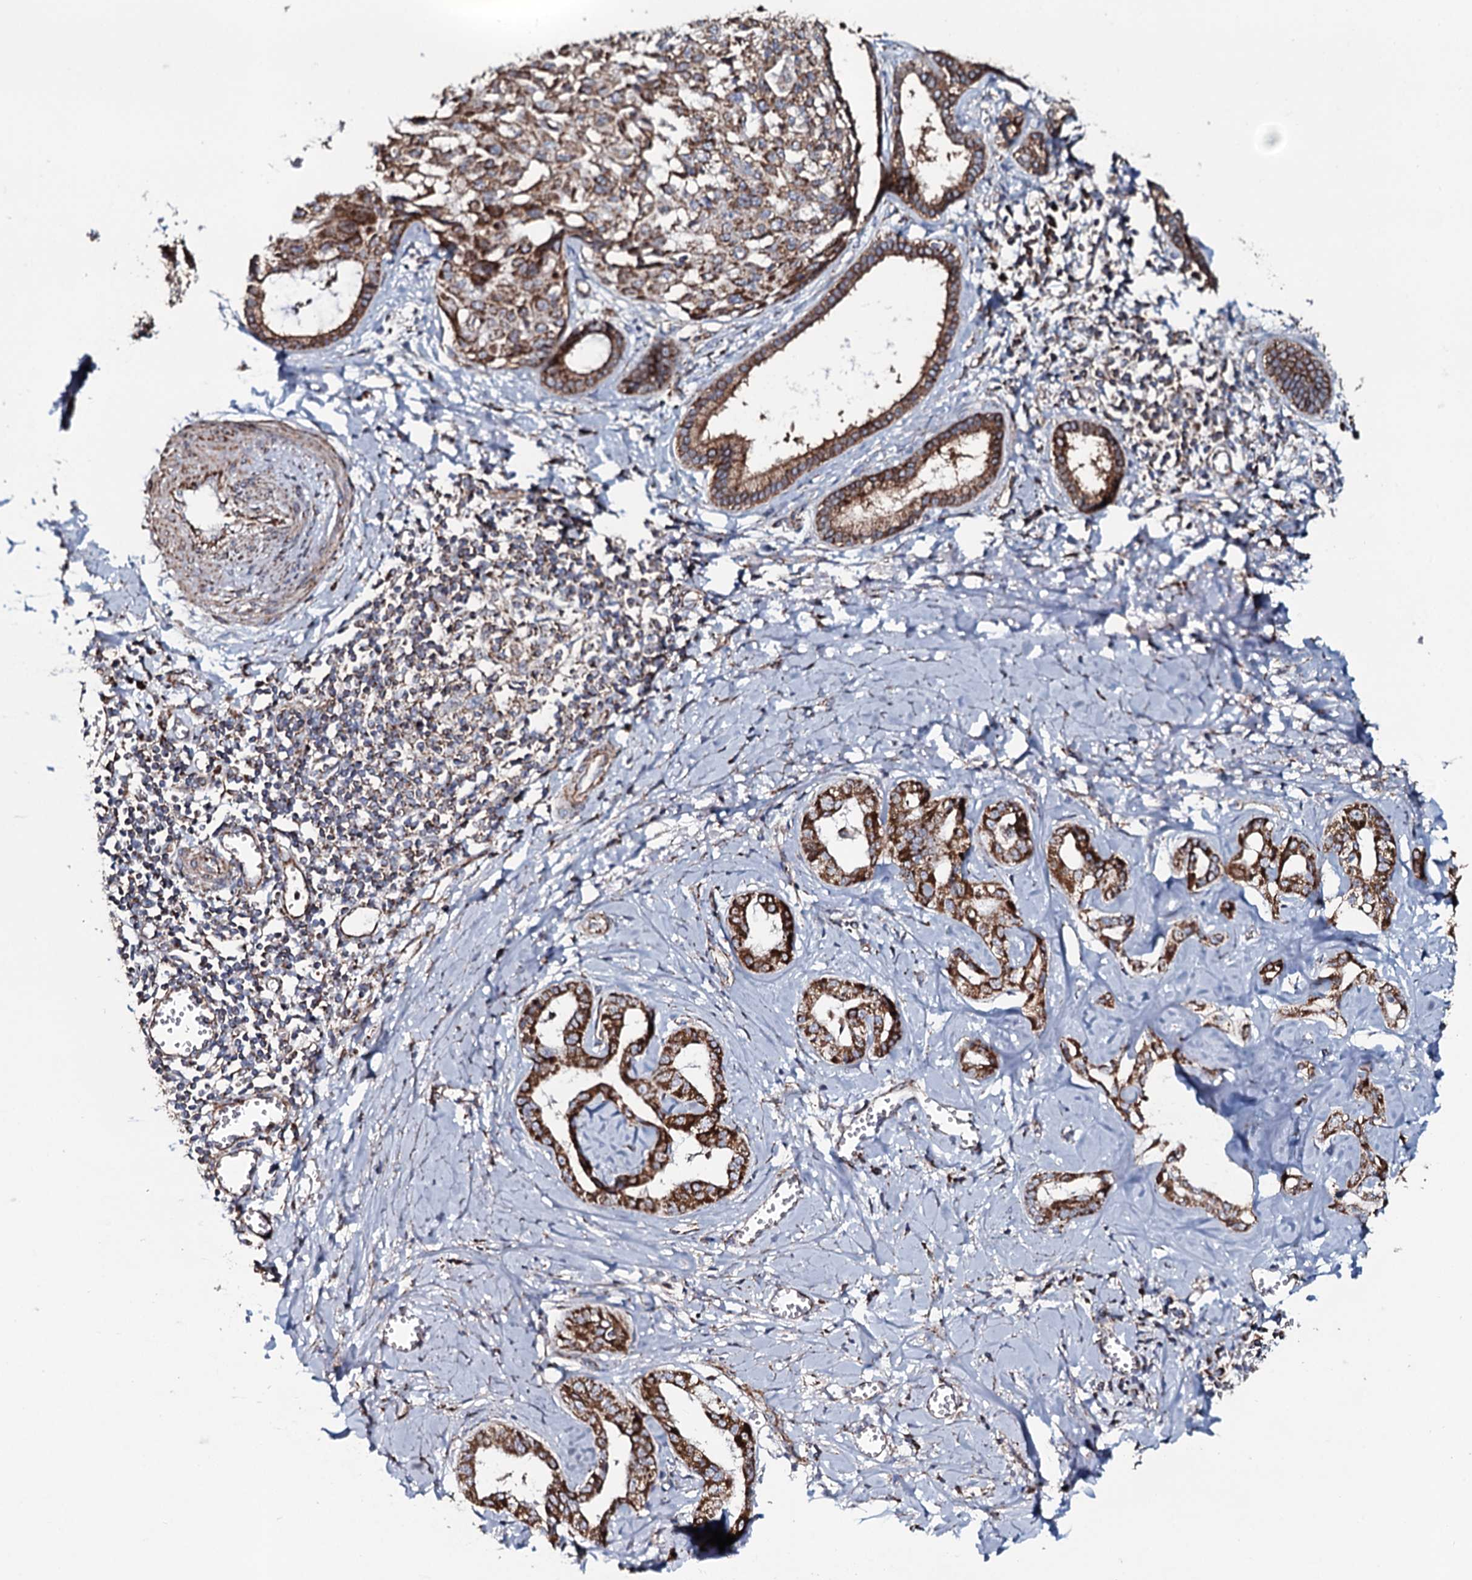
{"staining": {"intensity": "strong", "quantity": ">75%", "location": "cytoplasmic/membranous"}, "tissue": "liver cancer", "cell_type": "Tumor cells", "image_type": "cancer", "snomed": [{"axis": "morphology", "description": "Cholangiocarcinoma"}, {"axis": "topography", "description": "Liver"}], "caption": "Liver cancer tissue displays strong cytoplasmic/membranous staining in approximately >75% of tumor cells, visualized by immunohistochemistry. (DAB (3,3'-diaminobenzidine) IHC, brown staining for protein, blue staining for nuclei).", "gene": "EVC2", "patient": {"sex": "female", "age": 77}}